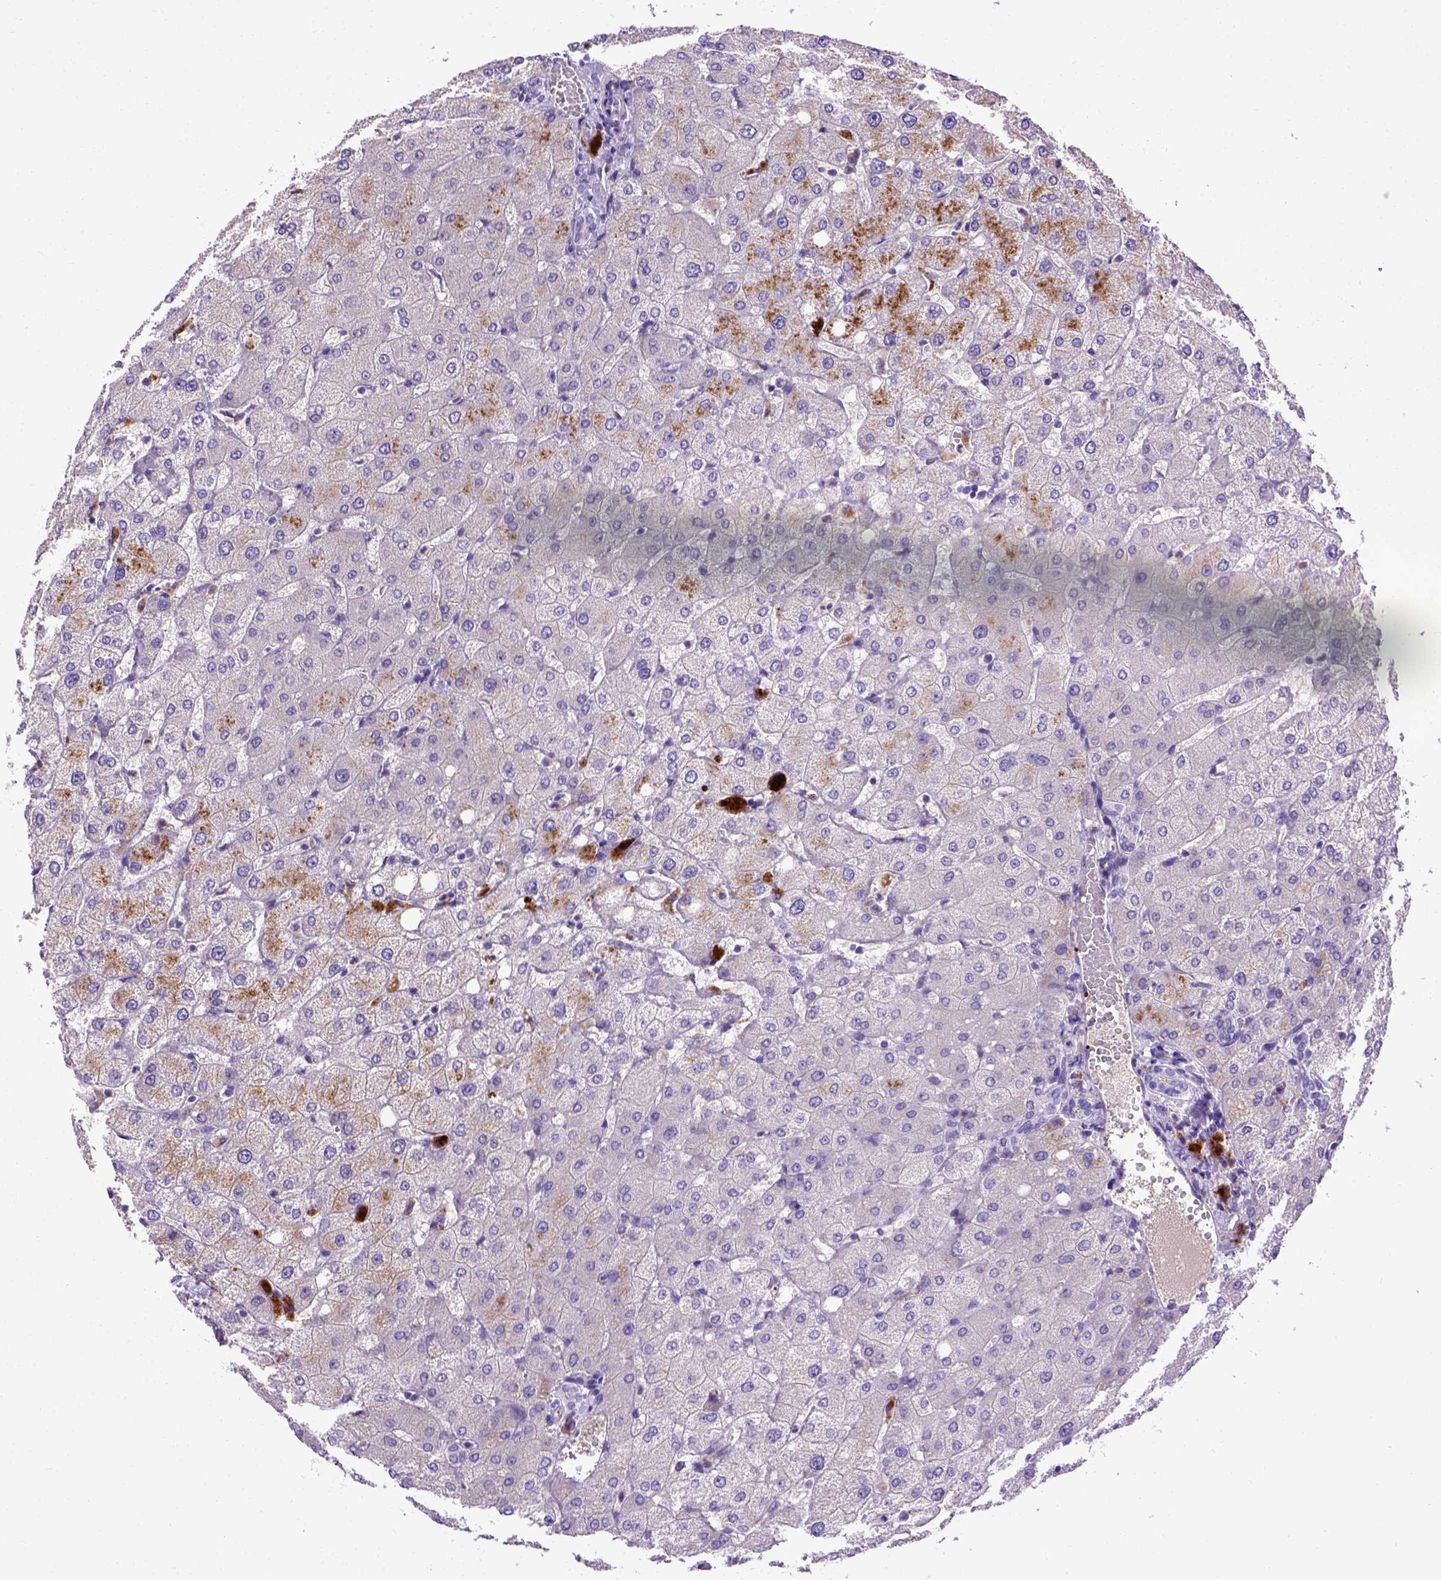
{"staining": {"intensity": "negative", "quantity": "none", "location": "none"}, "tissue": "liver", "cell_type": "Cholangiocytes", "image_type": "normal", "snomed": [{"axis": "morphology", "description": "Normal tissue, NOS"}, {"axis": "topography", "description": "Liver"}], "caption": "IHC of normal liver shows no positivity in cholangiocytes.", "gene": "ADAM12", "patient": {"sex": "female", "age": 54}}